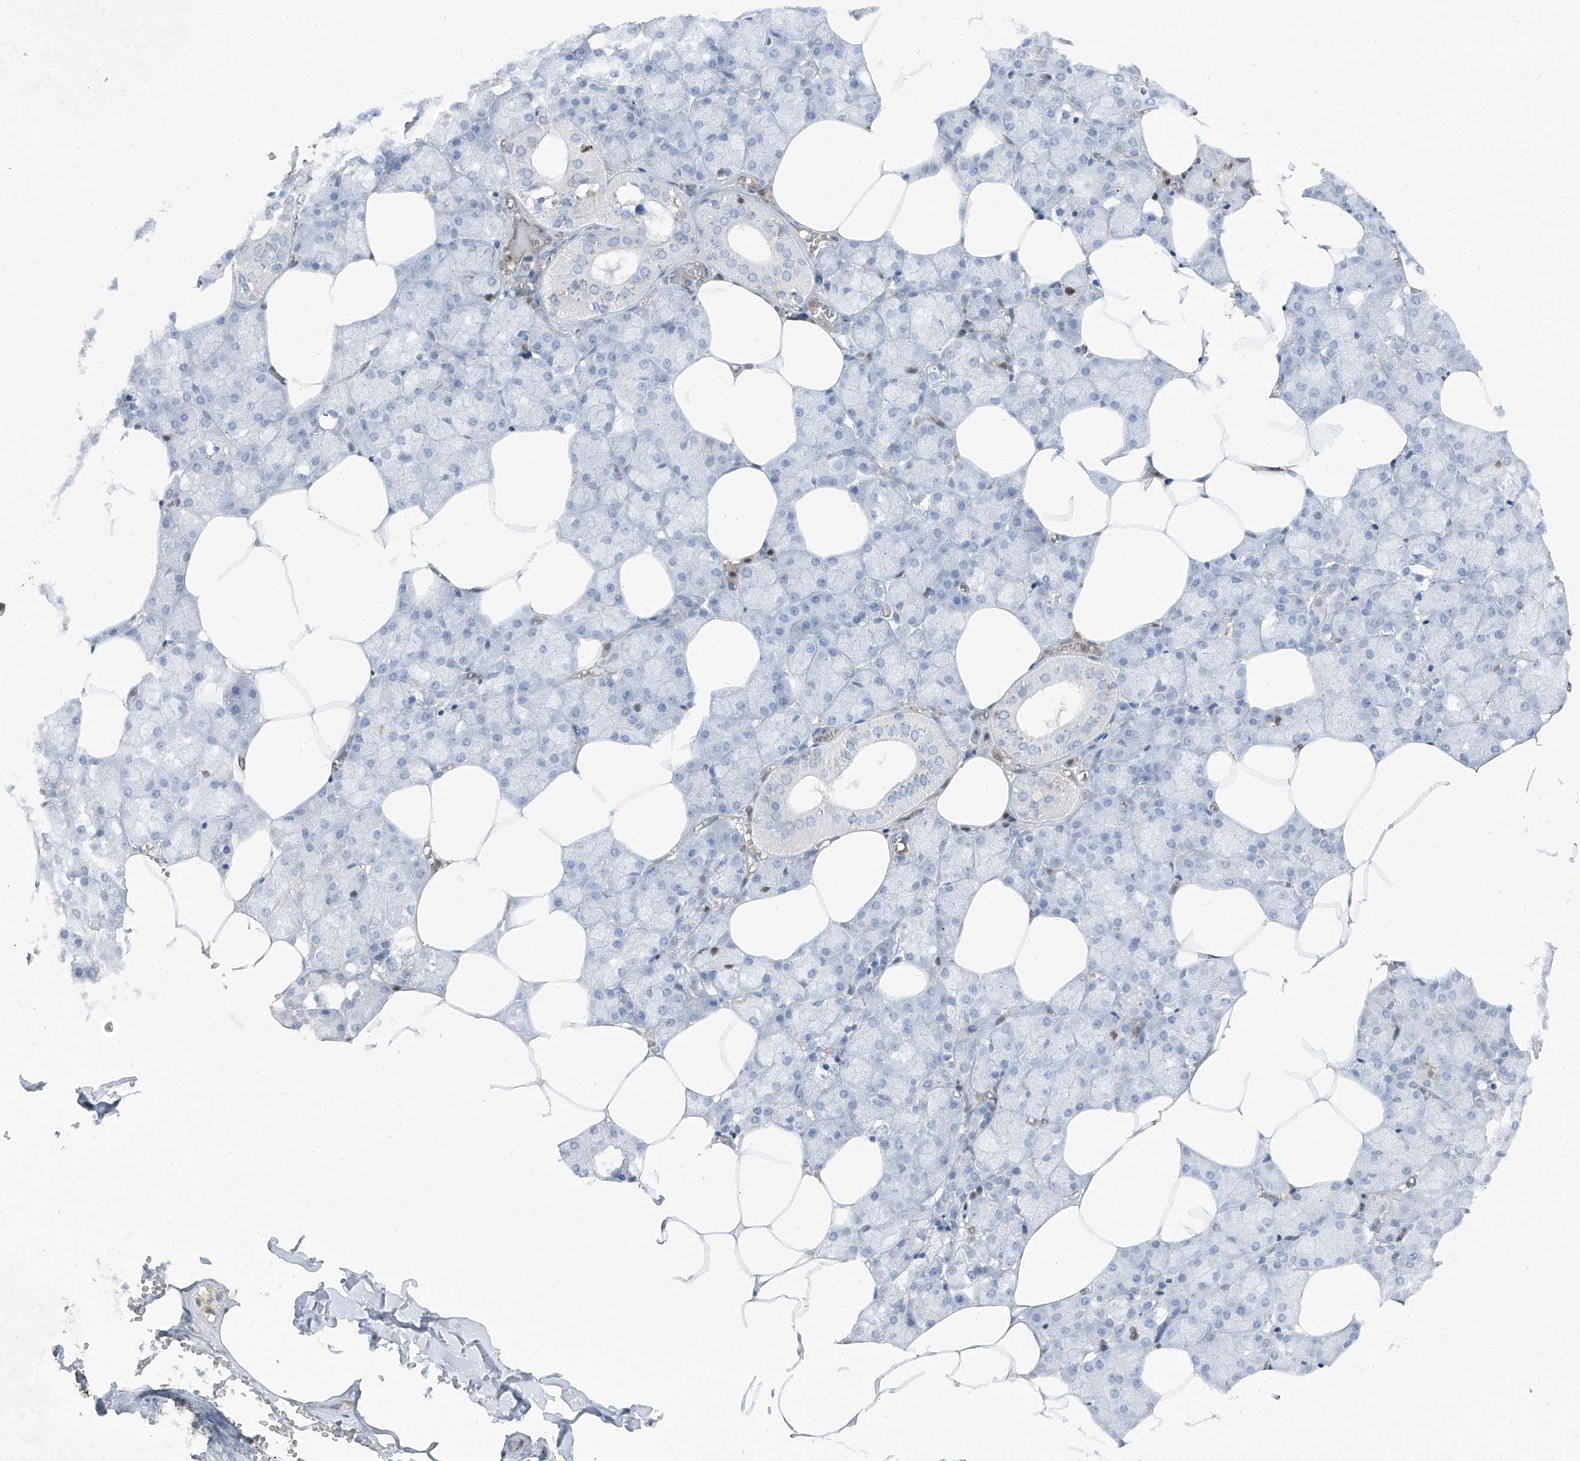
{"staining": {"intensity": "negative", "quantity": "none", "location": "none"}, "tissue": "salivary gland", "cell_type": "Glandular cells", "image_type": "normal", "snomed": [{"axis": "morphology", "description": "Normal tissue, NOS"}, {"axis": "topography", "description": "Salivary gland"}], "caption": "Immunohistochemical staining of benign human salivary gland reveals no significant positivity in glandular cells. The staining is performed using DAB brown chromogen with nuclei counter-stained in using hematoxylin.", "gene": "PSMB10", "patient": {"sex": "male", "age": 62}}